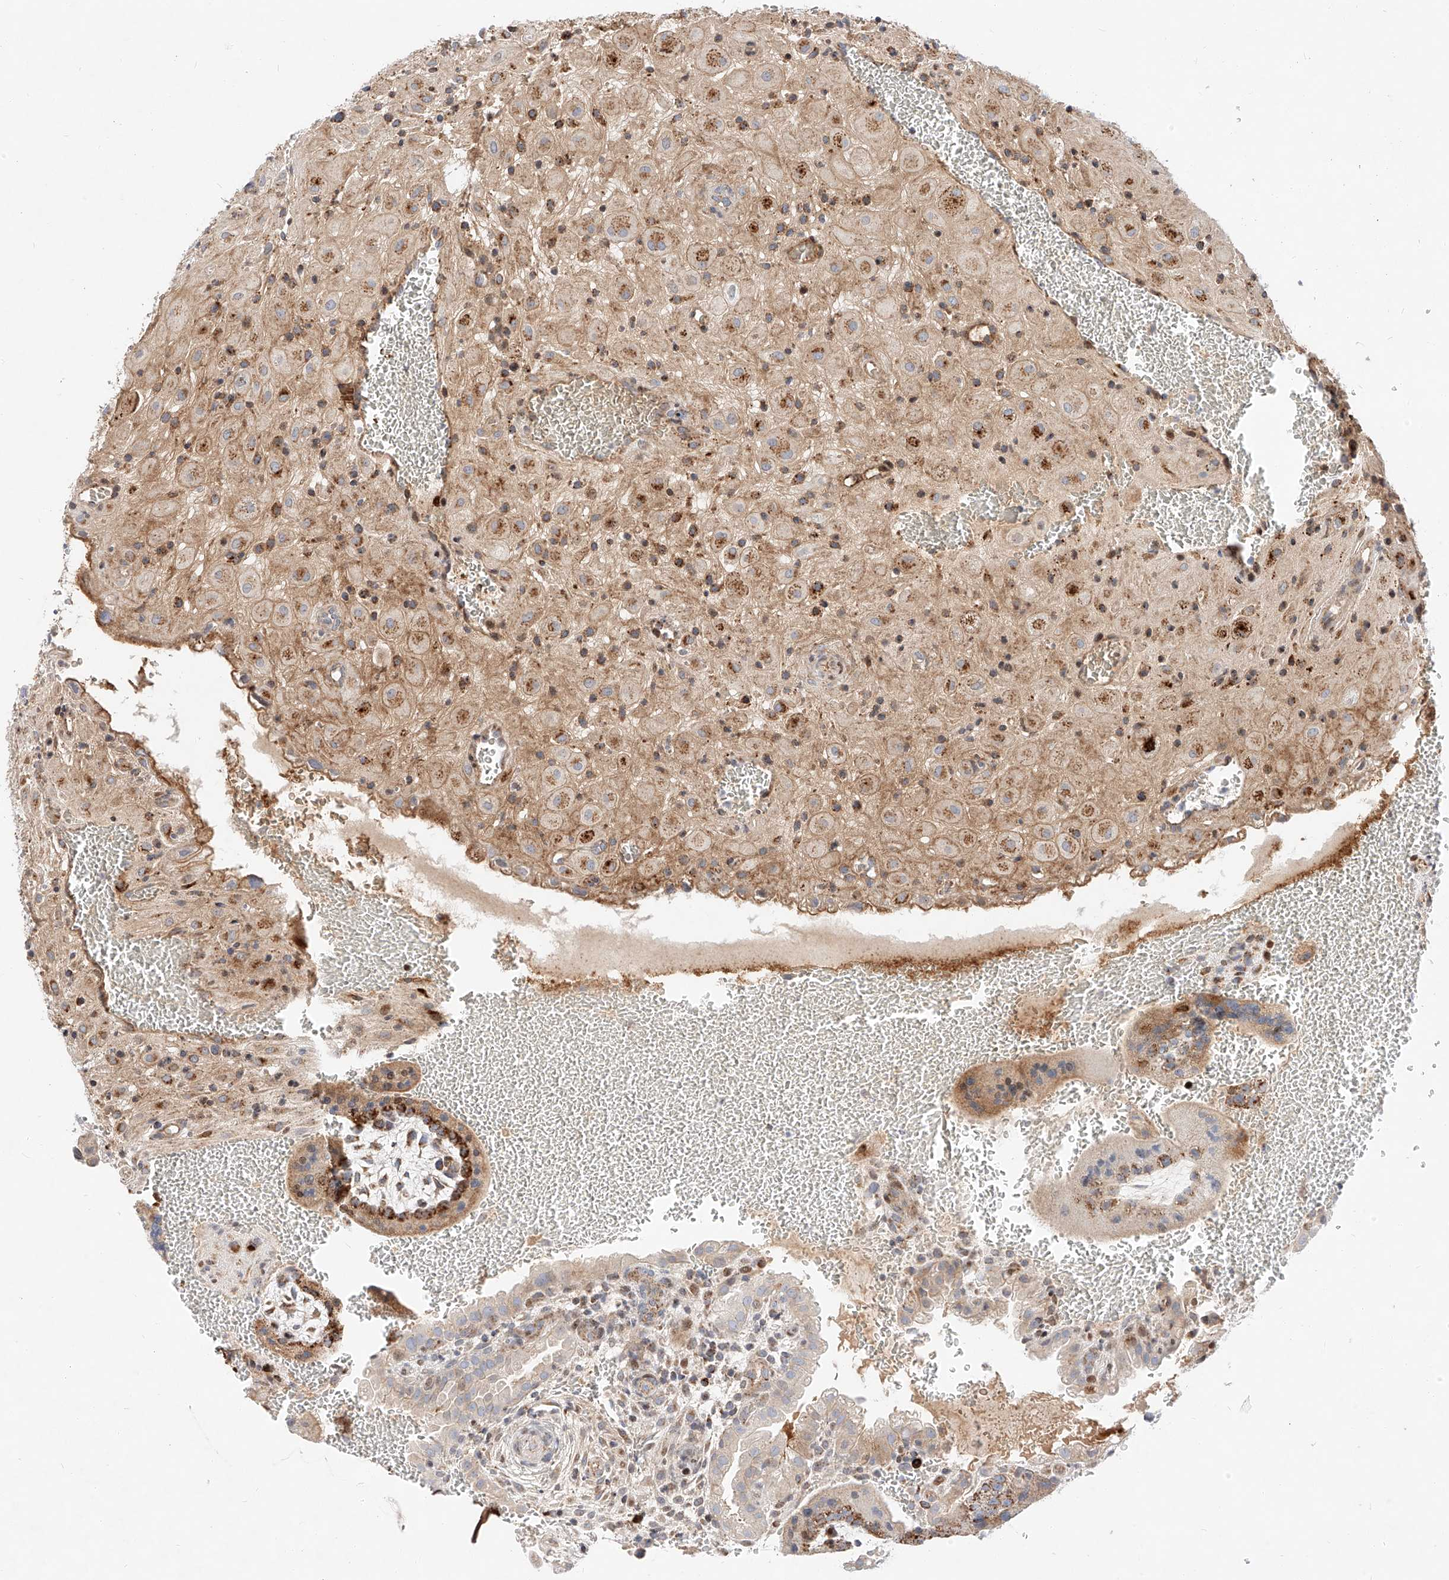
{"staining": {"intensity": "moderate", "quantity": ">75%", "location": "cytoplasmic/membranous"}, "tissue": "placenta", "cell_type": "Decidual cells", "image_type": "normal", "snomed": [{"axis": "morphology", "description": "Normal tissue, NOS"}, {"axis": "topography", "description": "Placenta"}], "caption": "This photomicrograph exhibits immunohistochemistry (IHC) staining of benign placenta, with medium moderate cytoplasmic/membranous expression in approximately >75% of decidual cells.", "gene": "OSGEPL1", "patient": {"sex": "female", "age": 35}}